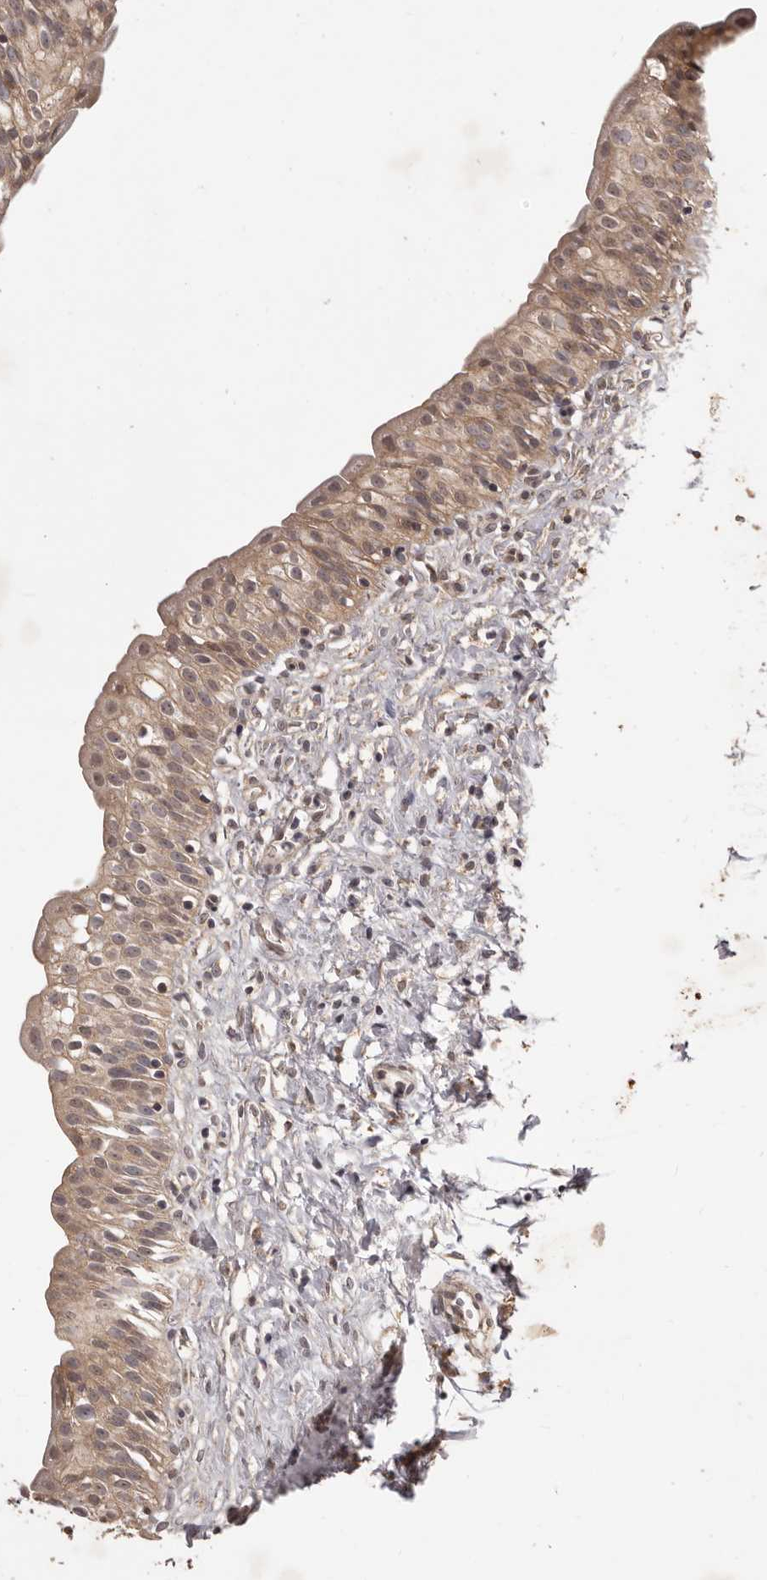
{"staining": {"intensity": "moderate", "quantity": ">75%", "location": "cytoplasmic/membranous"}, "tissue": "urinary bladder", "cell_type": "Urothelial cells", "image_type": "normal", "snomed": [{"axis": "morphology", "description": "Normal tissue, NOS"}, {"axis": "topography", "description": "Urinary bladder"}], "caption": "Human urinary bladder stained with a brown dye shows moderate cytoplasmic/membranous positive staining in about >75% of urothelial cells.", "gene": "MTO1", "patient": {"sex": "male", "age": 51}}